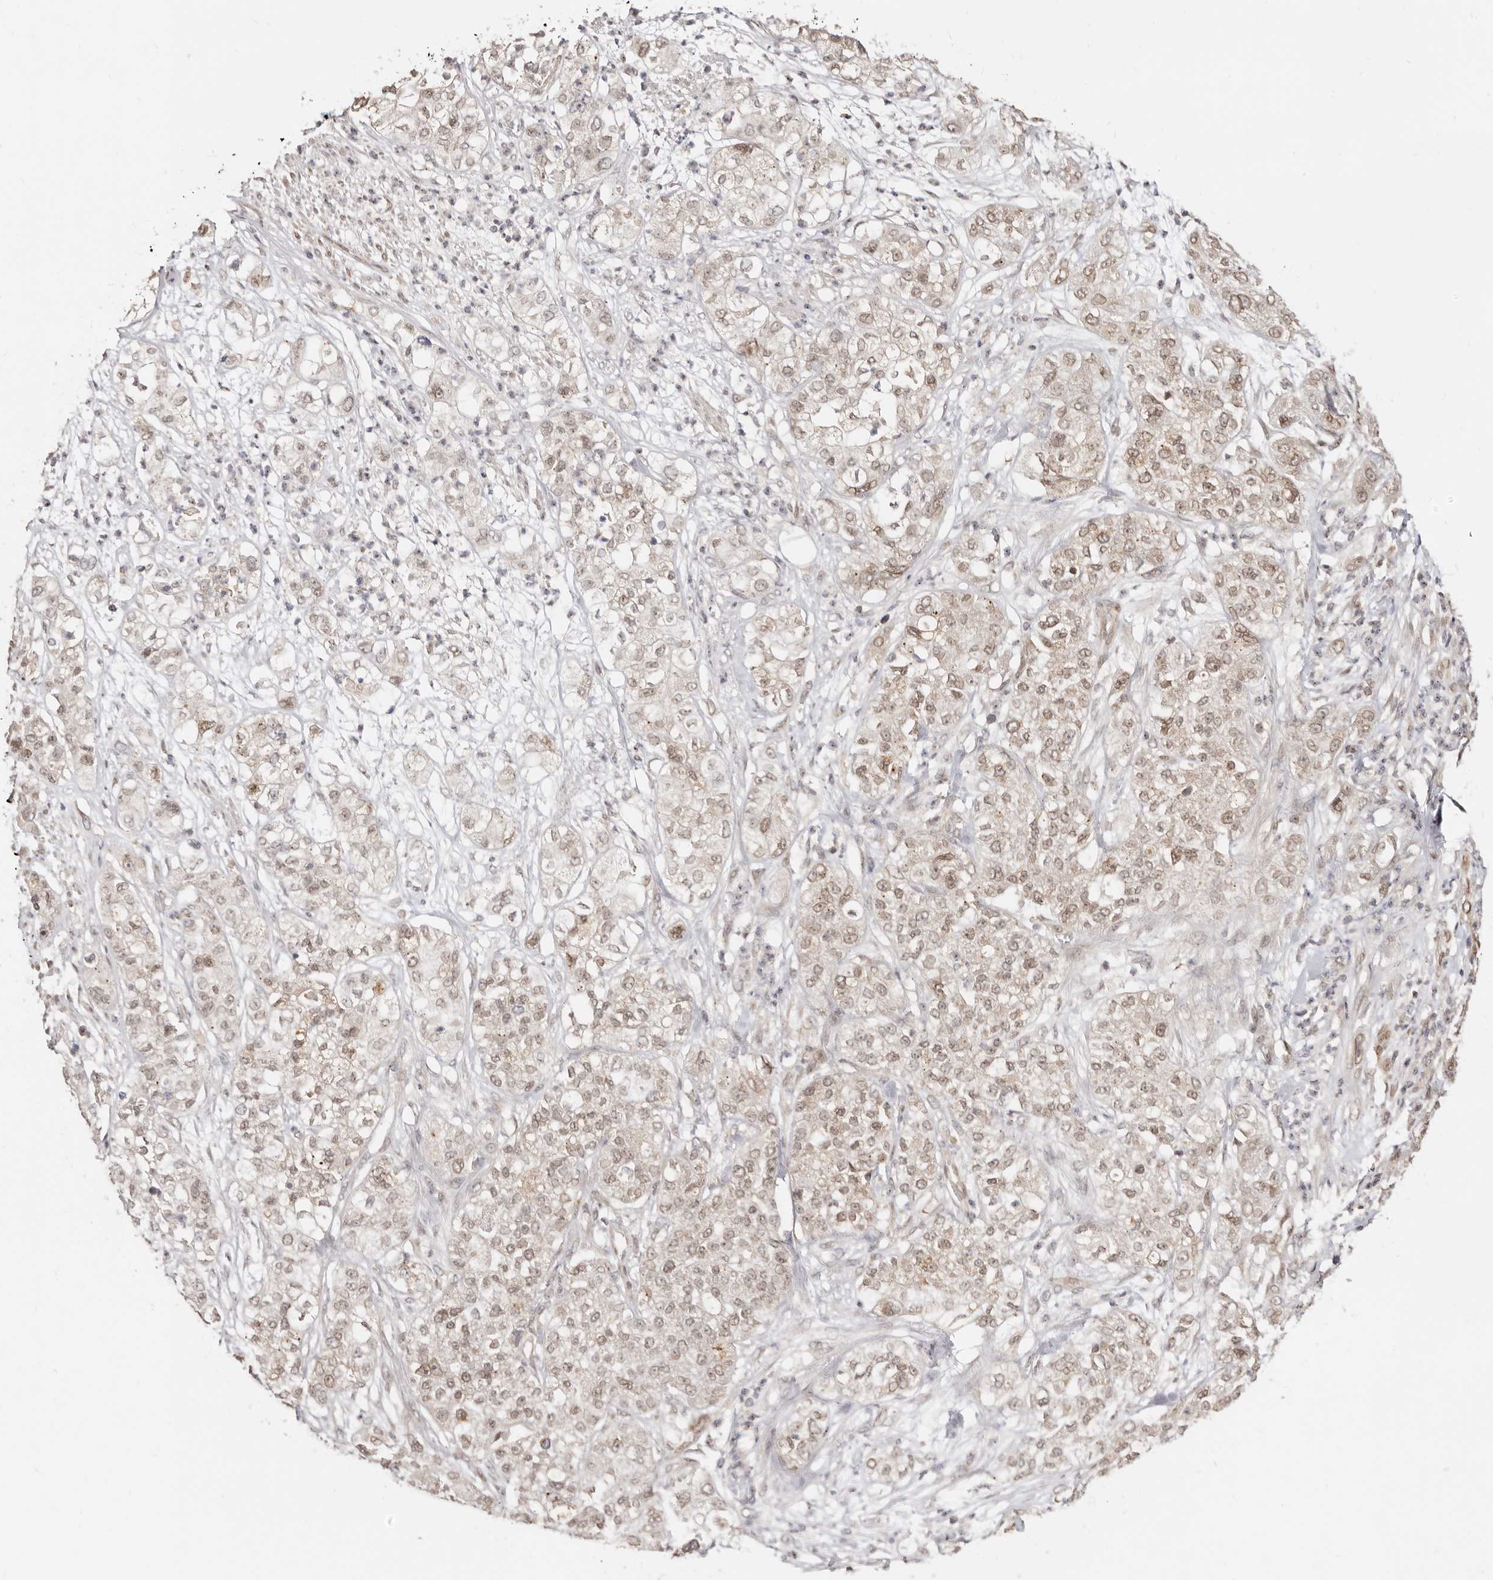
{"staining": {"intensity": "moderate", "quantity": "25%-75%", "location": "nuclear"}, "tissue": "pancreatic cancer", "cell_type": "Tumor cells", "image_type": "cancer", "snomed": [{"axis": "morphology", "description": "Adenocarcinoma, NOS"}, {"axis": "topography", "description": "Pancreas"}], "caption": "Protein expression analysis of pancreatic cancer shows moderate nuclear staining in about 25%-75% of tumor cells. Immunohistochemistry (ihc) stains the protein of interest in brown and the nuclei are stained blue.", "gene": "LCORL", "patient": {"sex": "female", "age": 78}}